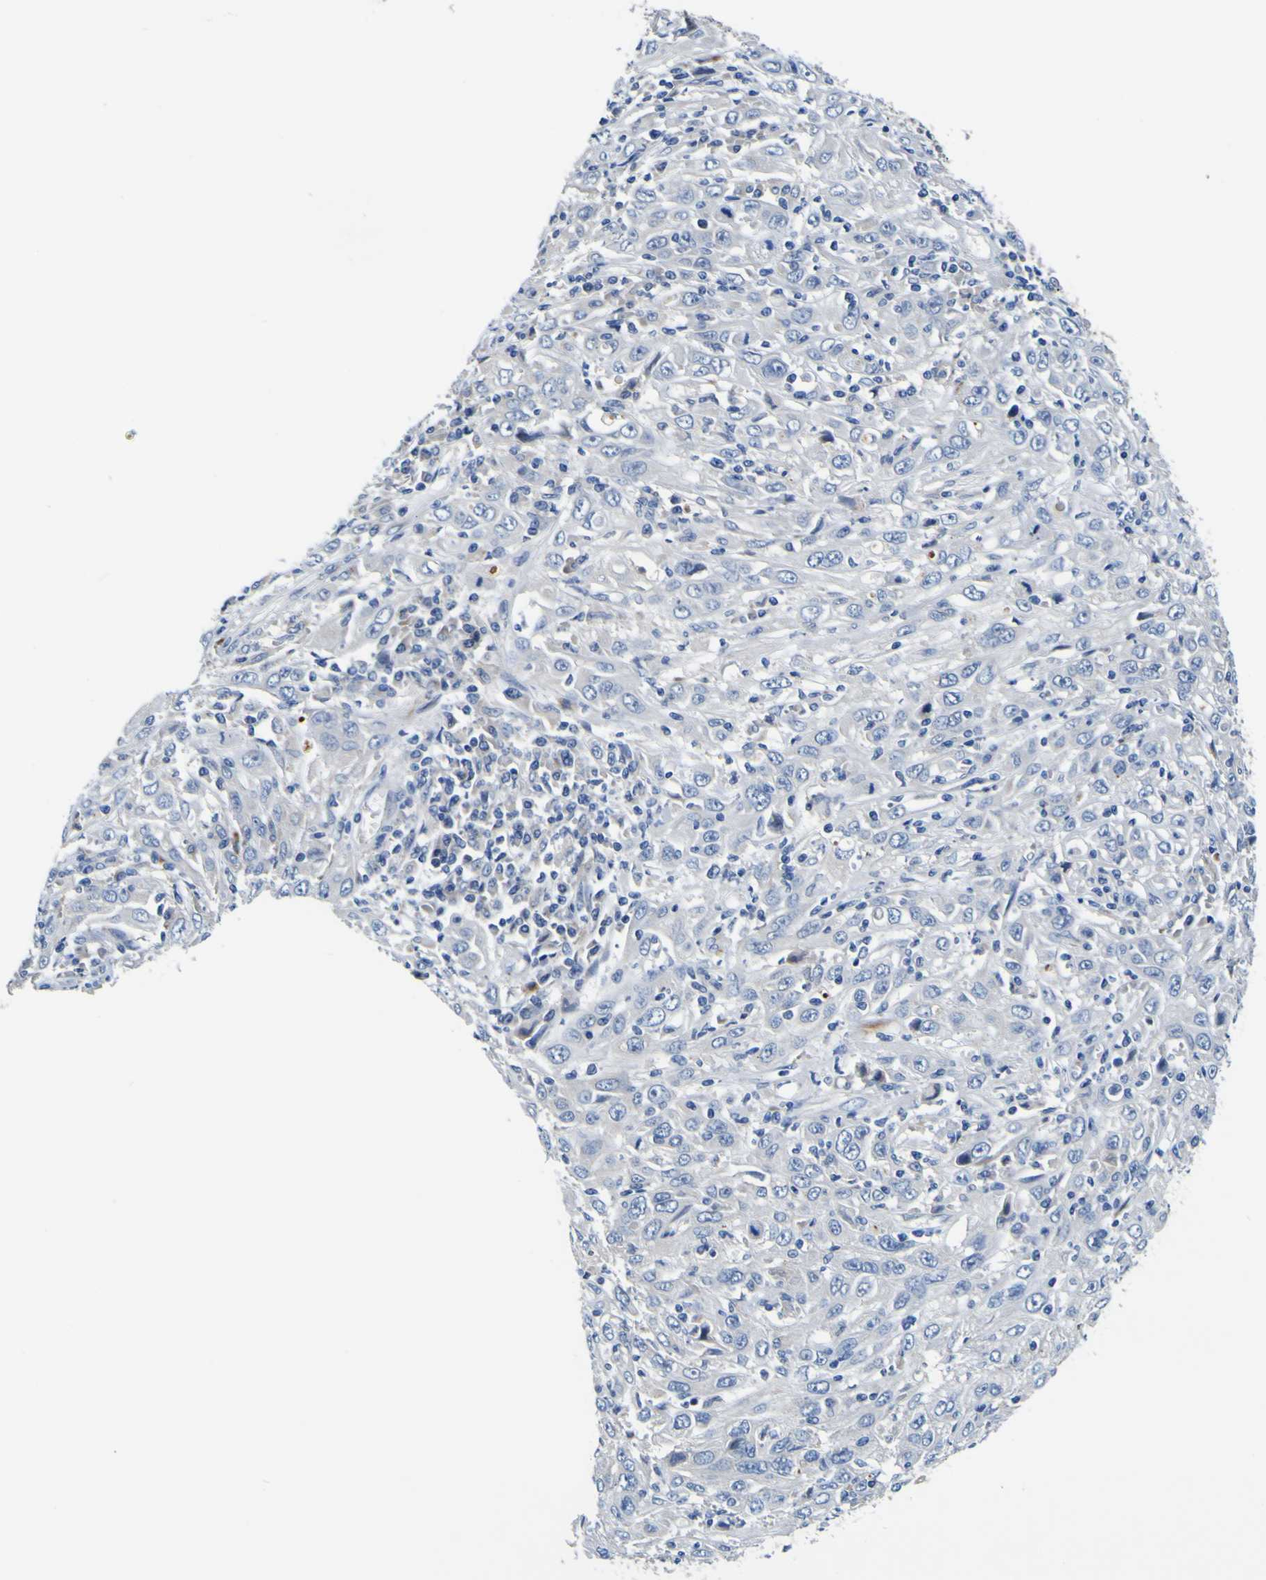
{"staining": {"intensity": "negative", "quantity": "none", "location": "none"}, "tissue": "cervical cancer", "cell_type": "Tumor cells", "image_type": "cancer", "snomed": [{"axis": "morphology", "description": "Squamous cell carcinoma, NOS"}, {"axis": "topography", "description": "Cervix"}], "caption": "DAB (3,3'-diaminobenzidine) immunohistochemical staining of cervical squamous cell carcinoma exhibits no significant expression in tumor cells.", "gene": "AGAP3", "patient": {"sex": "female", "age": 46}}